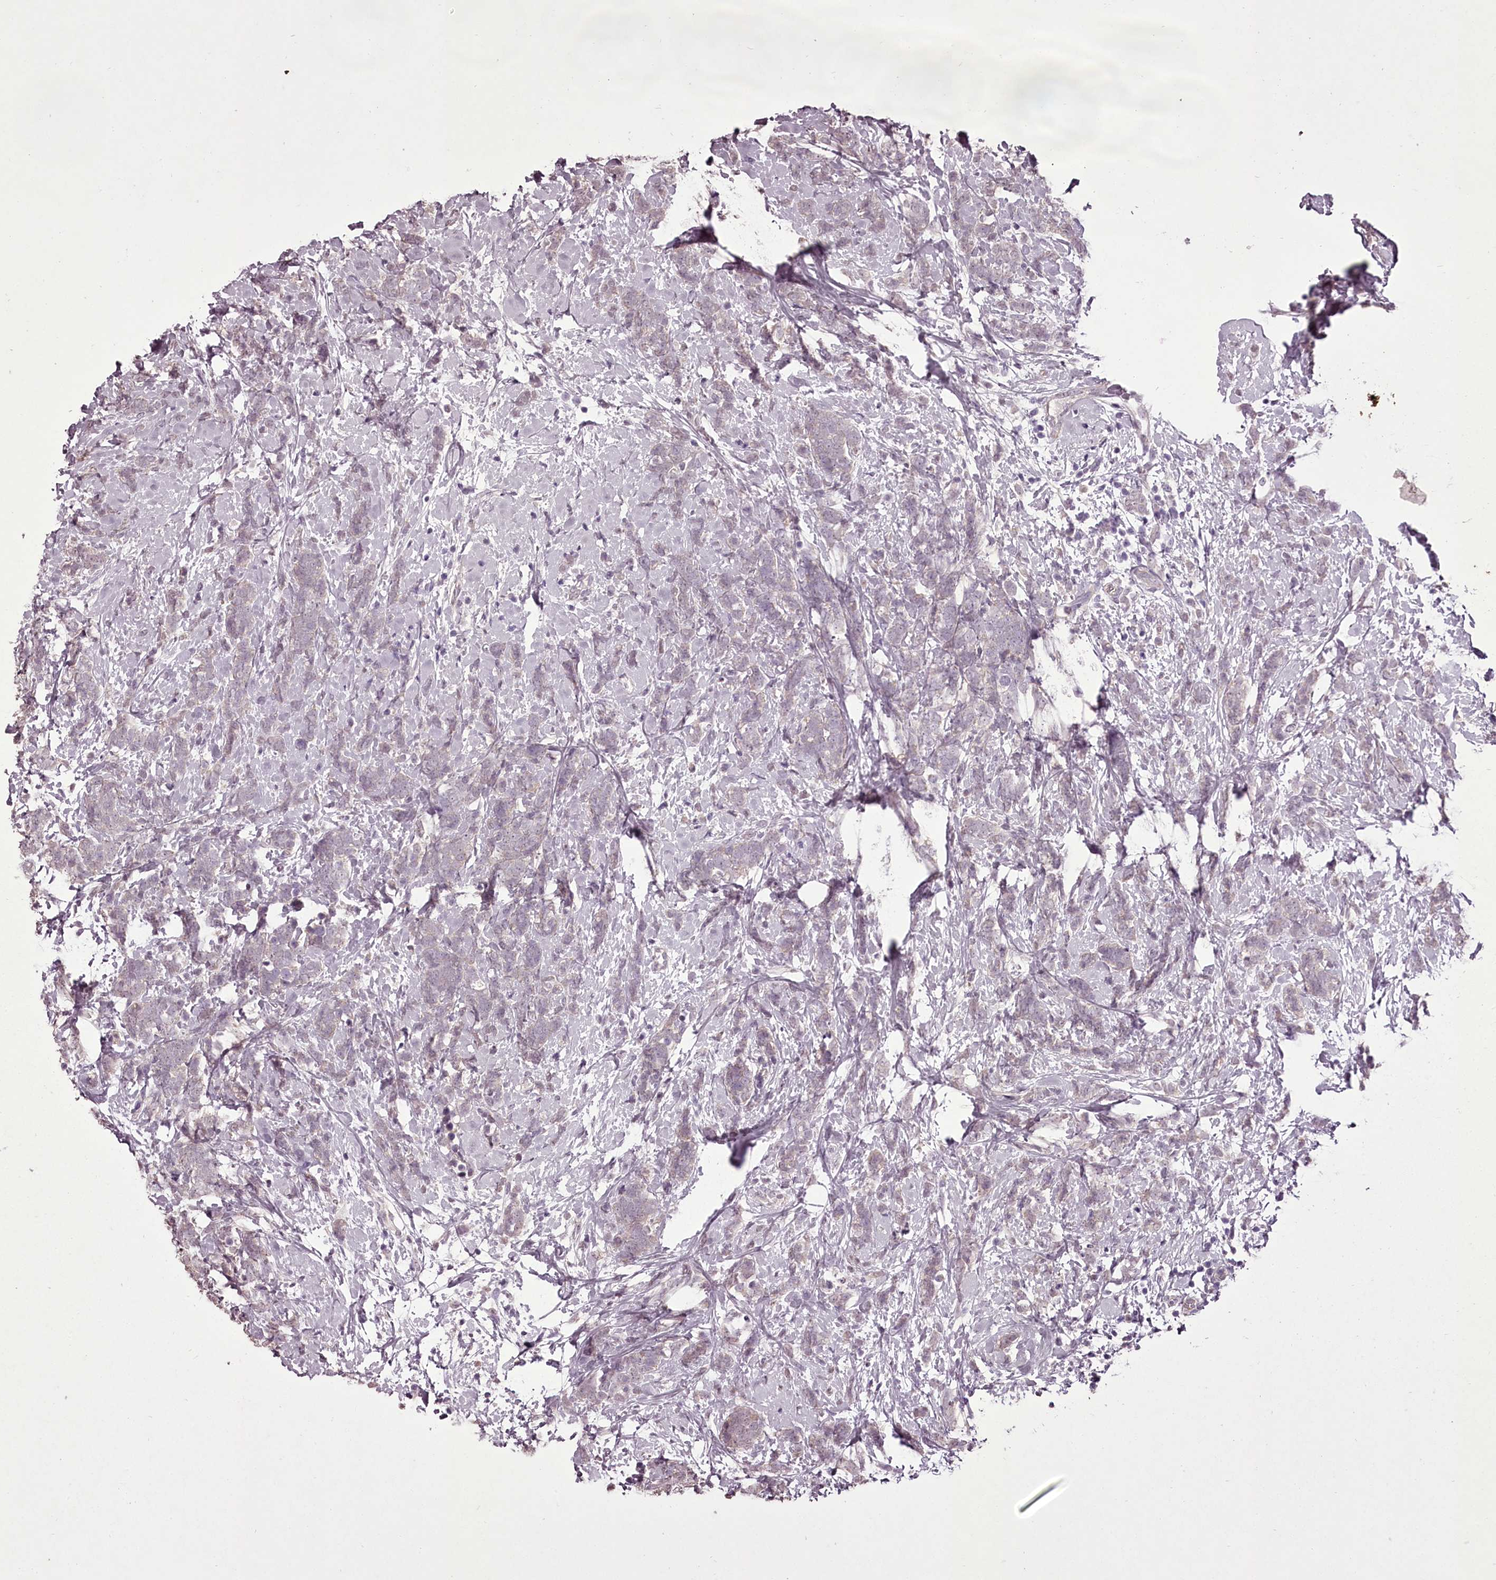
{"staining": {"intensity": "negative", "quantity": "none", "location": "none"}, "tissue": "breast cancer", "cell_type": "Tumor cells", "image_type": "cancer", "snomed": [{"axis": "morphology", "description": "Lobular carcinoma"}, {"axis": "topography", "description": "Breast"}], "caption": "Tumor cells show no significant protein positivity in breast lobular carcinoma. (DAB (3,3'-diaminobenzidine) immunohistochemistry (IHC) visualized using brightfield microscopy, high magnification).", "gene": "C1orf56", "patient": {"sex": "female", "age": 58}}